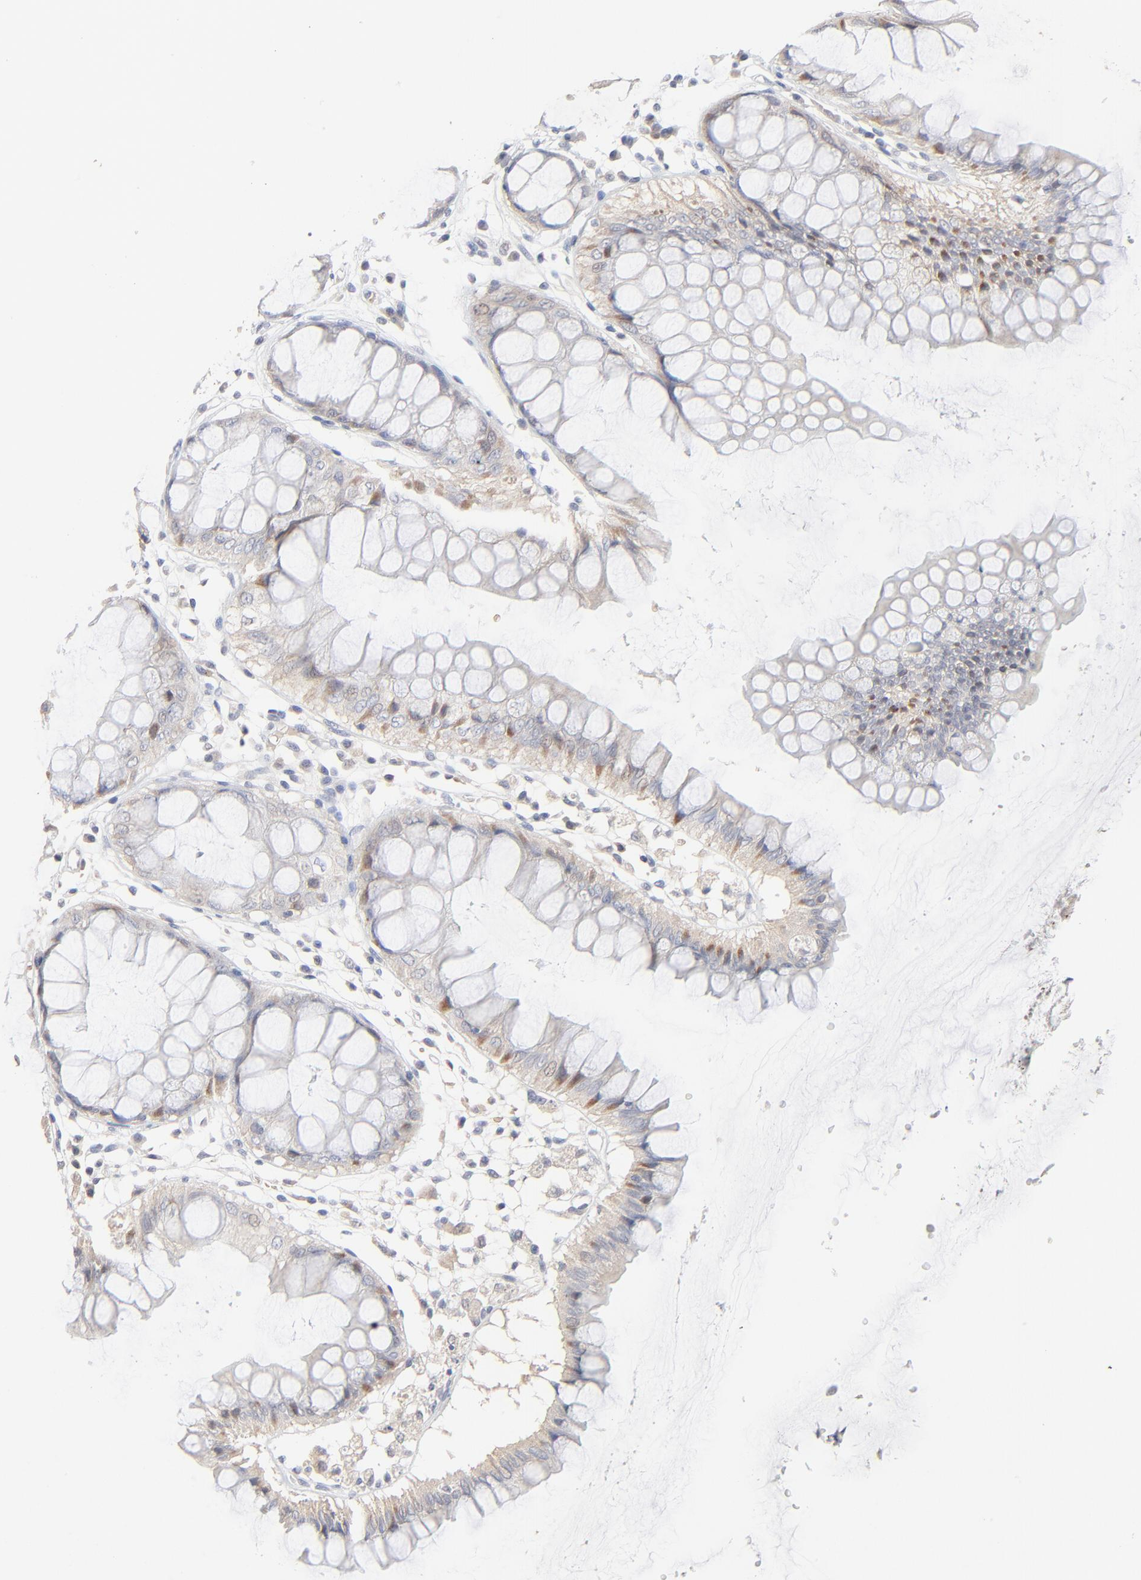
{"staining": {"intensity": "weak", "quantity": "<25%", "location": "cytoplasmic/membranous"}, "tissue": "rectum", "cell_type": "Glandular cells", "image_type": "normal", "snomed": [{"axis": "morphology", "description": "Normal tissue, NOS"}, {"axis": "morphology", "description": "Adenocarcinoma, NOS"}, {"axis": "topography", "description": "Rectum"}], "caption": "Immunohistochemistry (IHC) histopathology image of unremarkable rectum stained for a protein (brown), which demonstrates no expression in glandular cells. Brightfield microscopy of immunohistochemistry stained with DAB (3,3'-diaminobenzidine) (brown) and hematoxylin (blue), captured at high magnification.", "gene": "FANCB", "patient": {"sex": "female", "age": 65}}